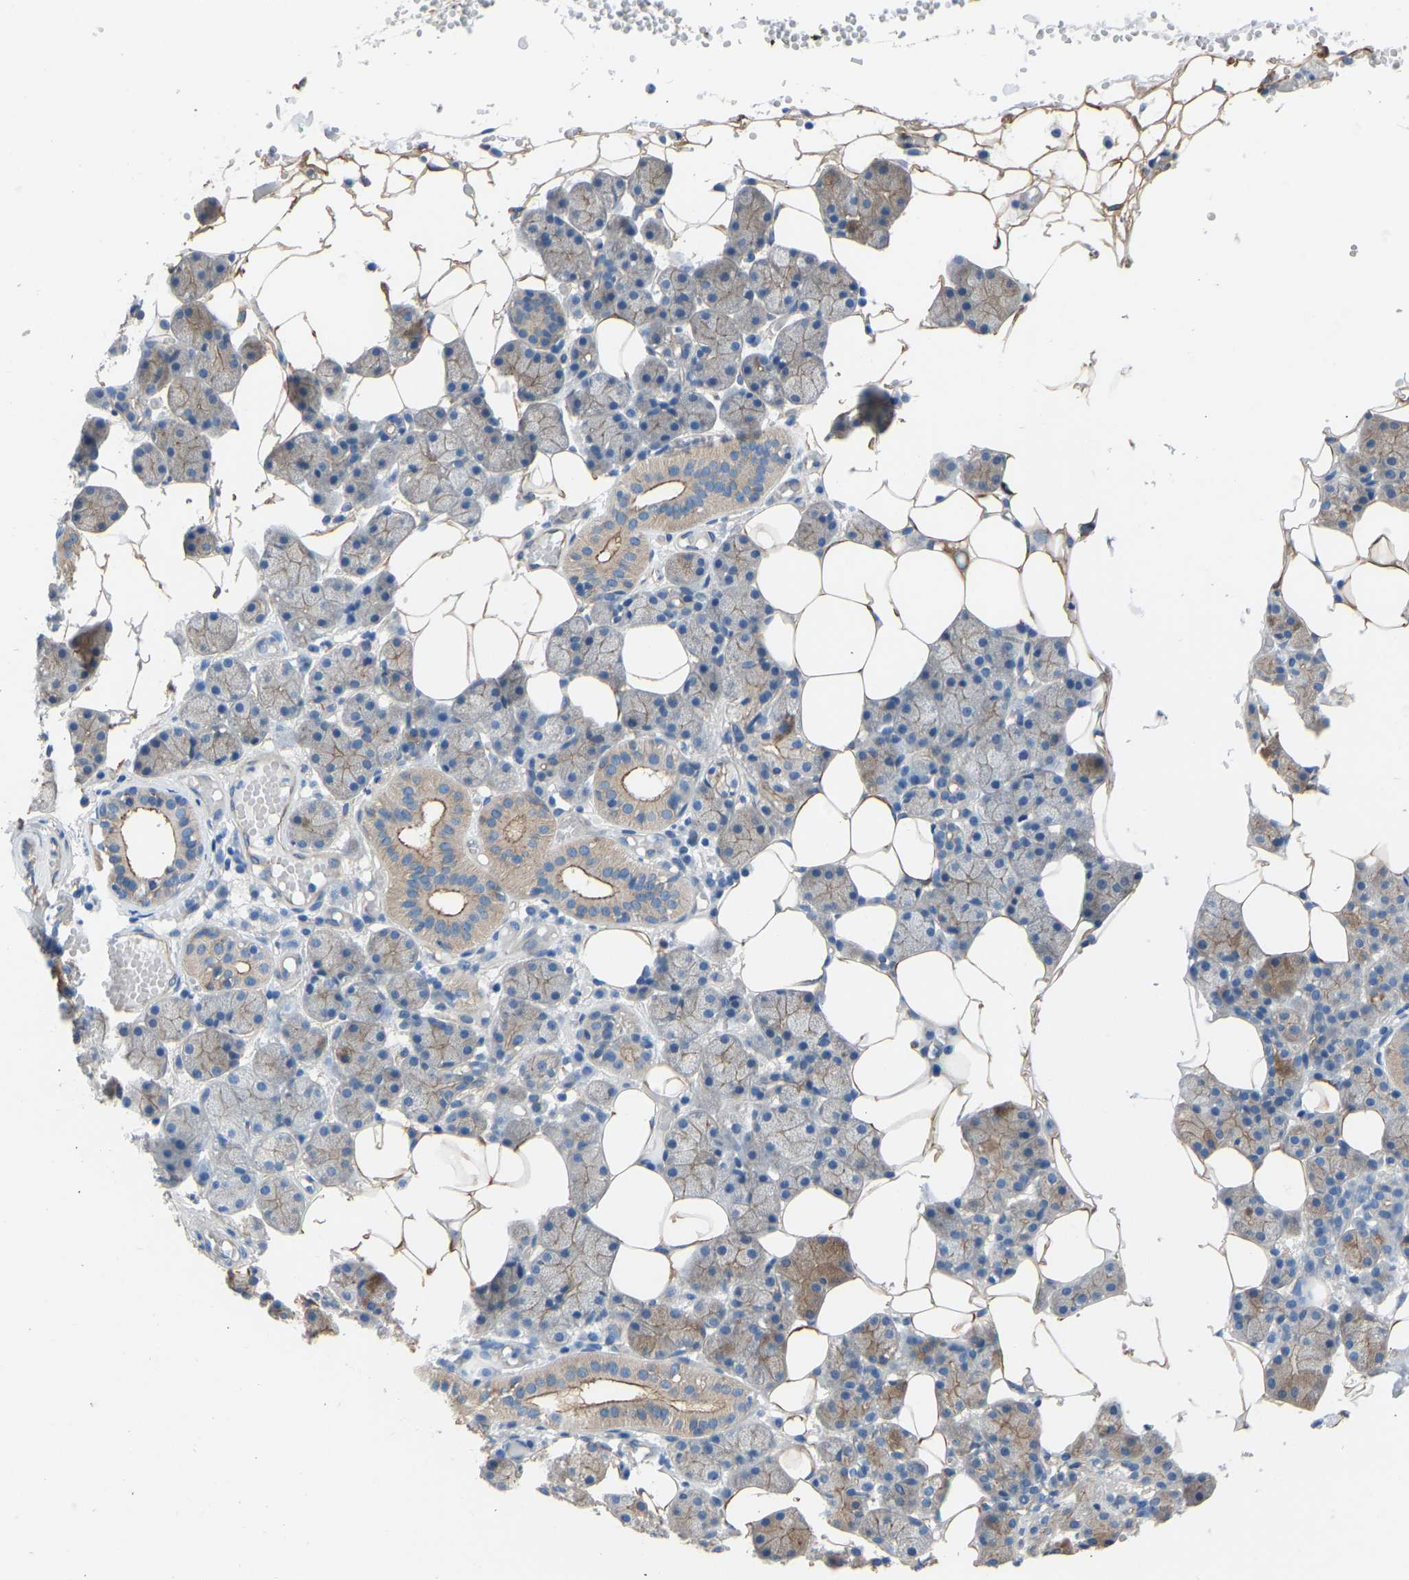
{"staining": {"intensity": "moderate", "quantity": "25%-75%", "location": "cytoplasmic/membranous"}, "tissue": "salivary gland", "cell_type": "Glandular cells", "image_type": "normal", "snomed": [{"axis": "morphology", "description": "Normal tissue, NOS"}, {"axis": "topography", "description": "Salivary gland"}], "caption": "Immunohistochemical staining of benign salivary gland reveals 25%-75% levels of moderate cytoplasmic/membranous protein staining in about 25%-75% of glandular cells. (DAB IHC with brightfield microscopy, high magnification).", "gene": "MYH10", "patient": {"sex": "female", "age": 33}}